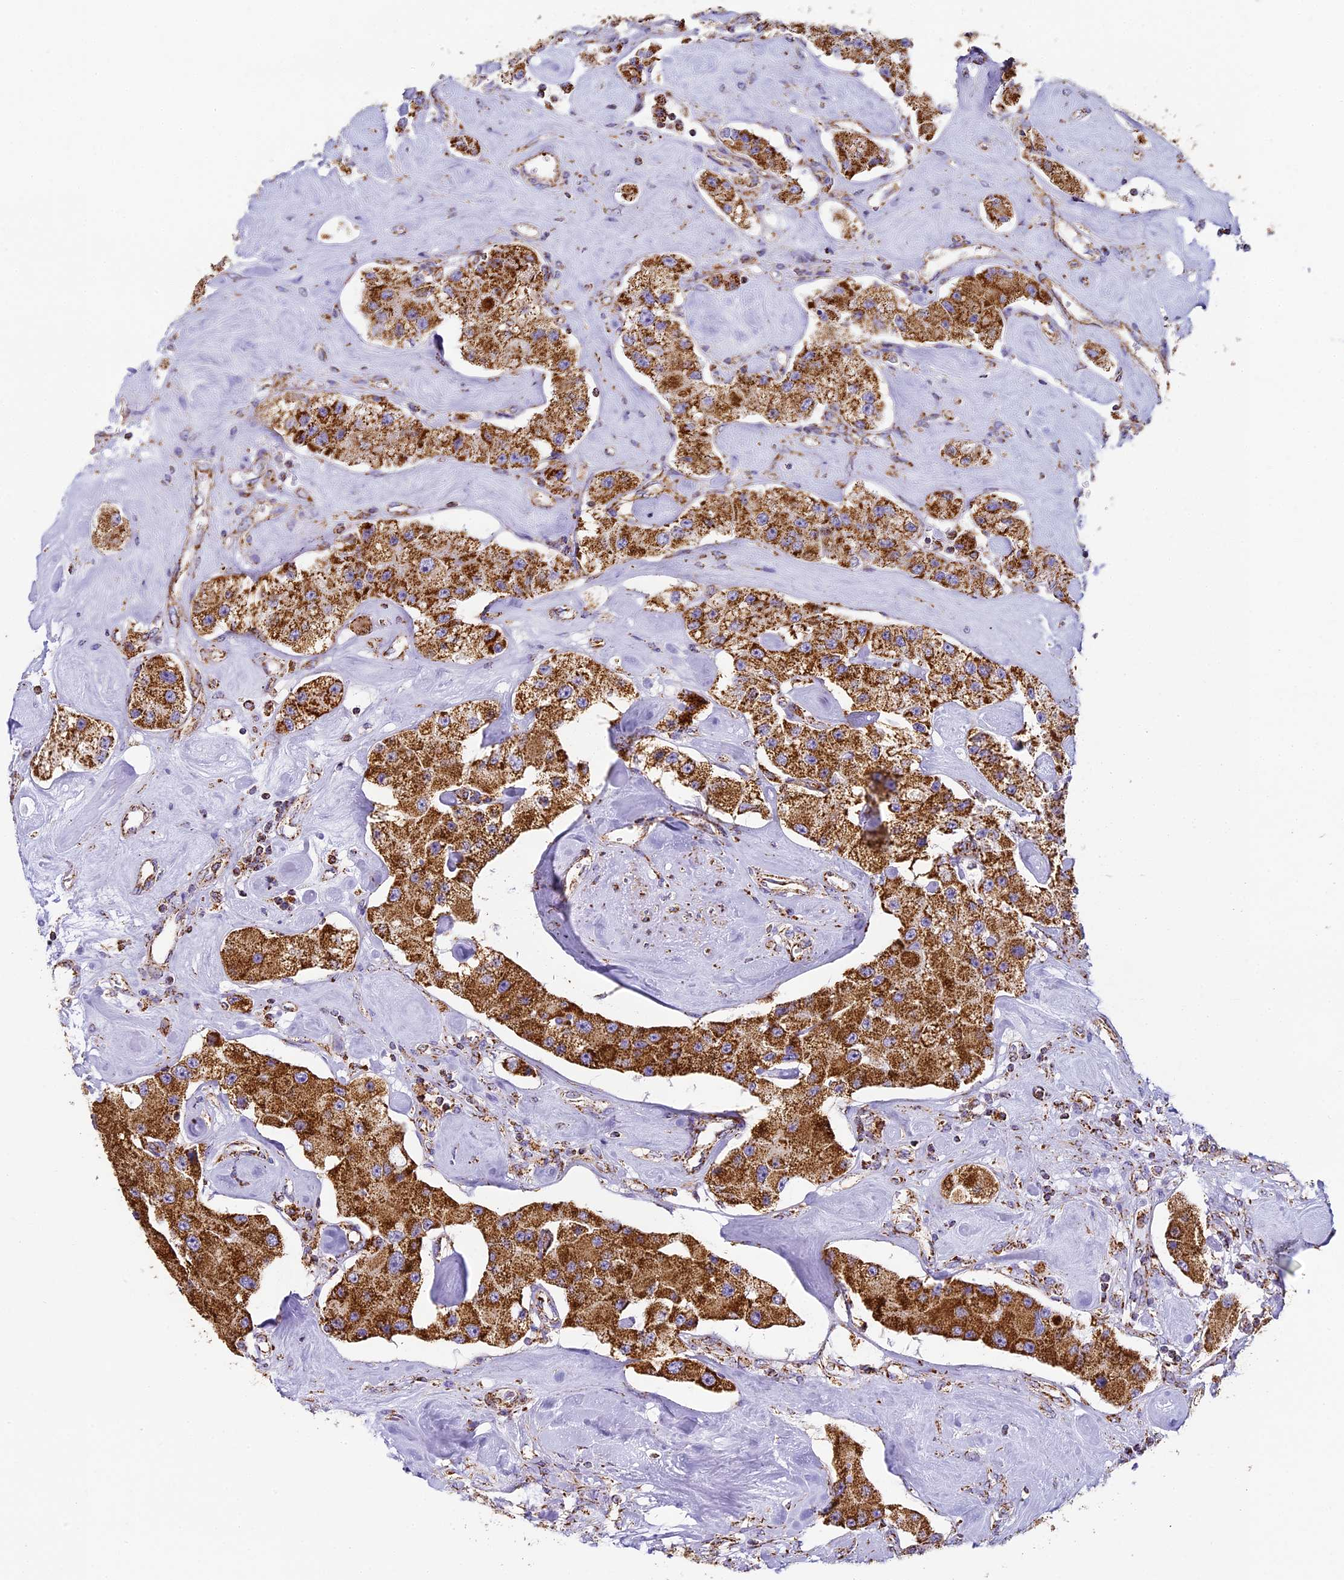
{"staining": {"intensity": "strong", "quantity": ">75%", "location": "cytoplasmic/membranous"}, "tissue": "carcinoid", "cell_type": "Tumor cells", "image_type": "cancer", "snomed": [{"axis": "morphology", "description": "Carcinoid, malignant, NOS"}, {"axis": "topography", "description": "Pancreas"}], "caption": "High-magnification brightfield microscopy of carcinoid stained with DAB (3,3'-diaminobenzidine) (brown) and counterstained with hematoxylin (blue). tumor cells exhibit strong cytoplasmic/membranous positivity is present in about>75% of cells.", "gene": "STK17A", "patient": {"sex": "male", "age": 41}}